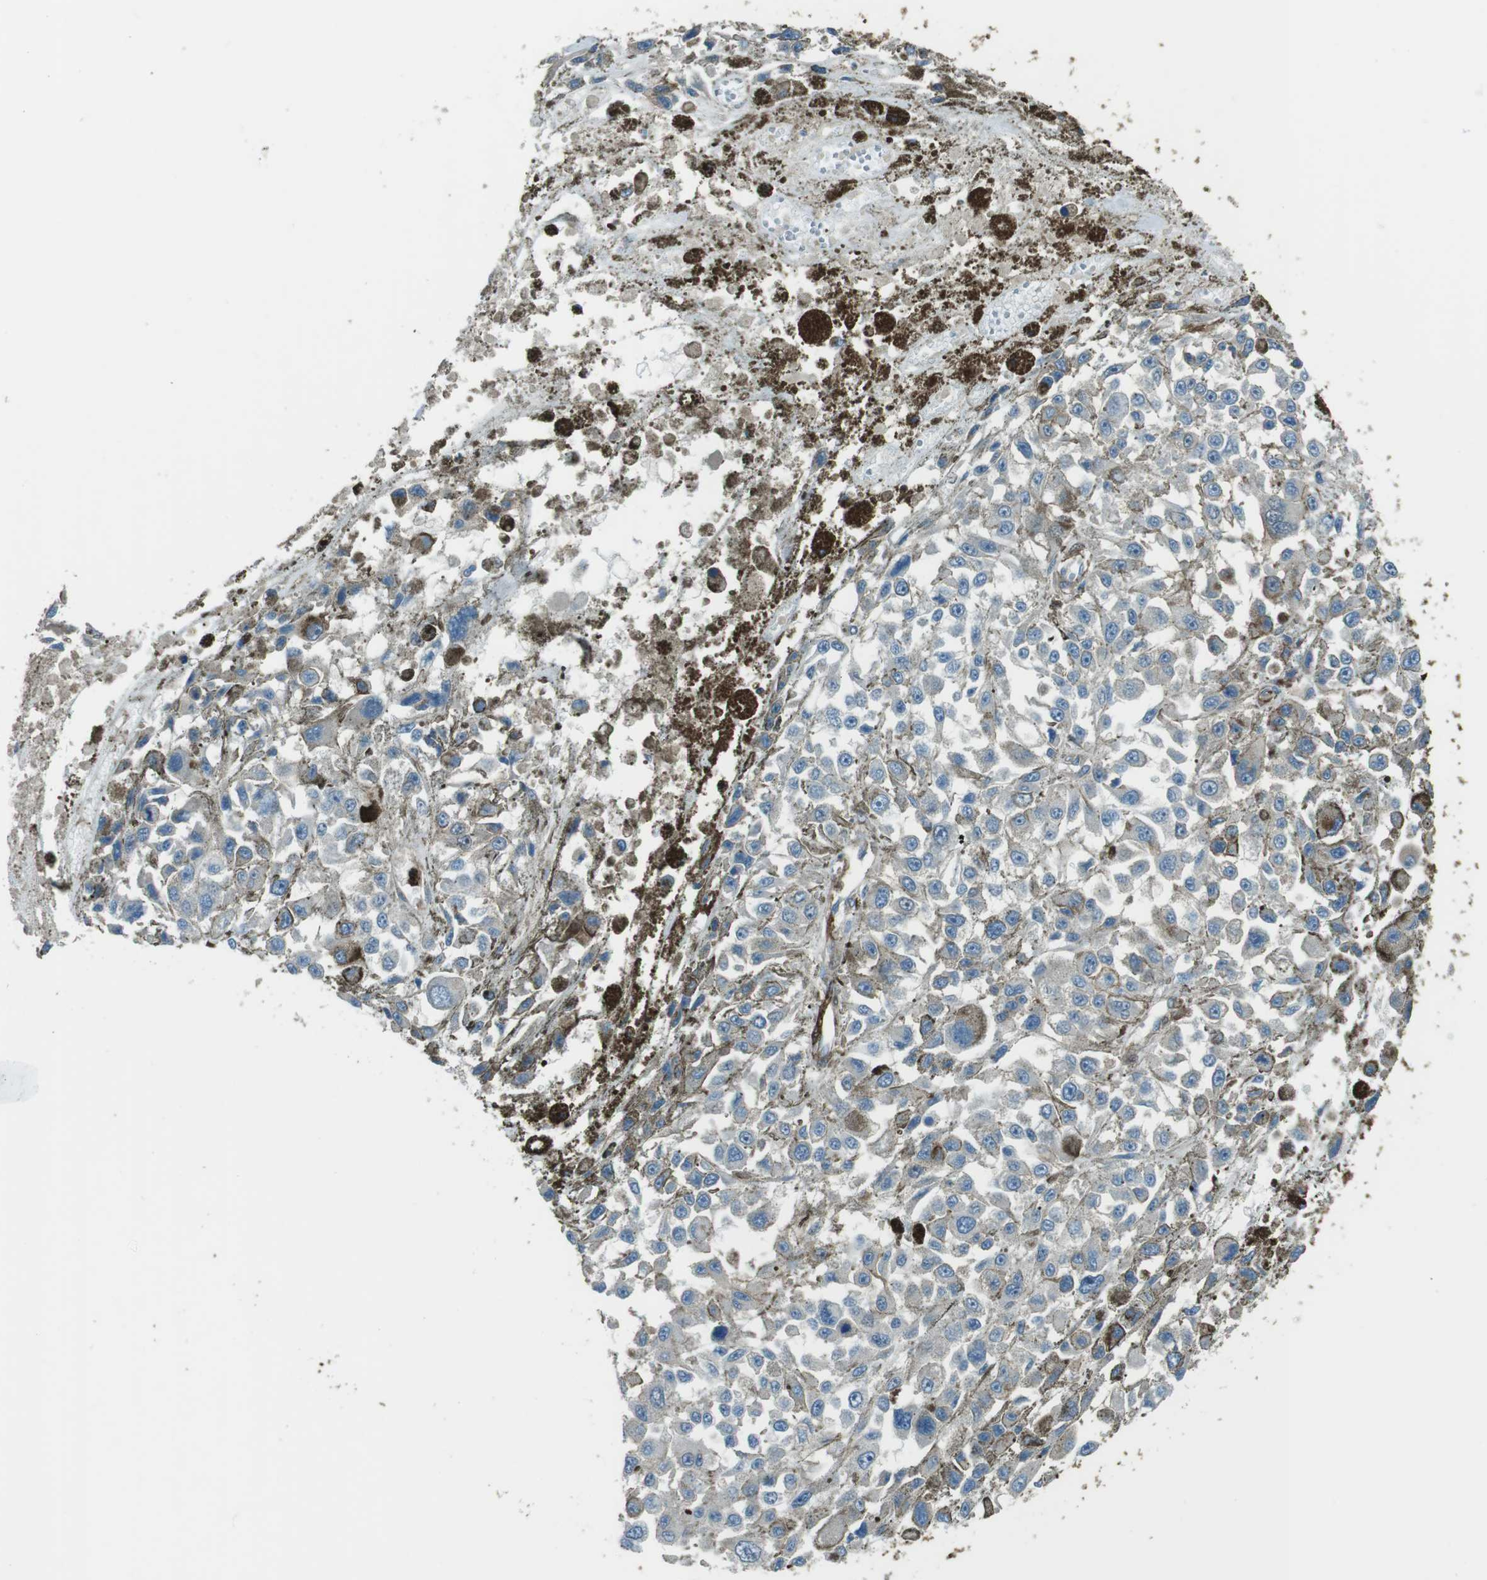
{"staining": {"intensity": "negative", "quantity": "none", "location": "none"}, "tissue": "melanoma", "cell_type": "Tumor cells", "image_type": "cancer", "snomed": [{"axis": "morphology", "description": "Malignant melanoma, Metastatic site"}, {"axis": "topography", "description": "Lymph node"}], "caption": "A high-resolution histopathology image shows IHC staining of malignant melanoma (metastatic site), which reveals no significant staining in tumor cells.", "gene": "SFT2D1", "patient": {"sex": "male", "age": 59}}